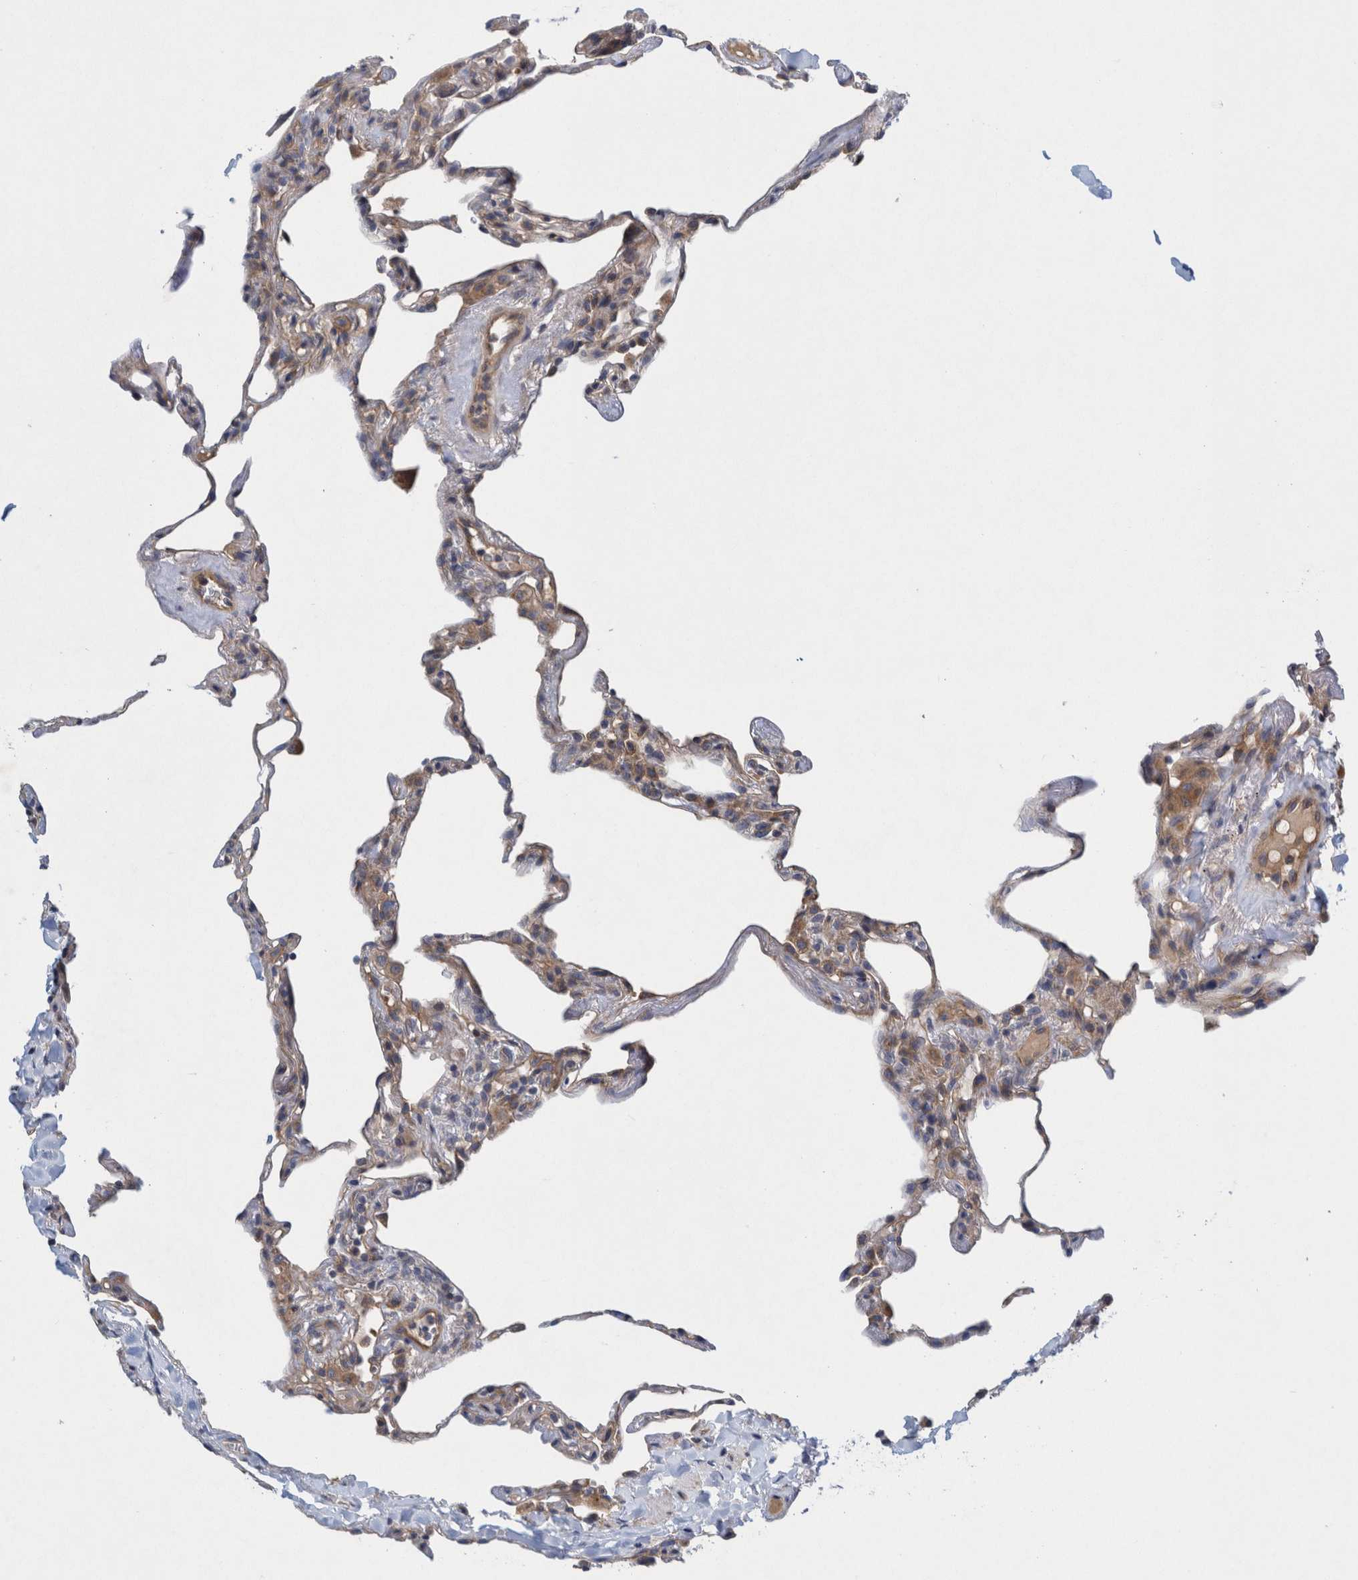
{"staining": {"intensity": "weak", "quantity": "<25%", "location": "cytoplasmic/membranous"}, "tissue": "lung", "cell_type": "Alveolar cells", "image_type": "normal", "snomed": [{"axis": "morphology", "description": "Normal tissue, NOS"}, {"axis": "topography", "description": "Lung"}], "caption": "Immunohistochemical staining of normal human lung shows no significant positivity in alveolar cells.", "gene": "ZNF324B", "patient": {"sex": "male", "age": 59}}